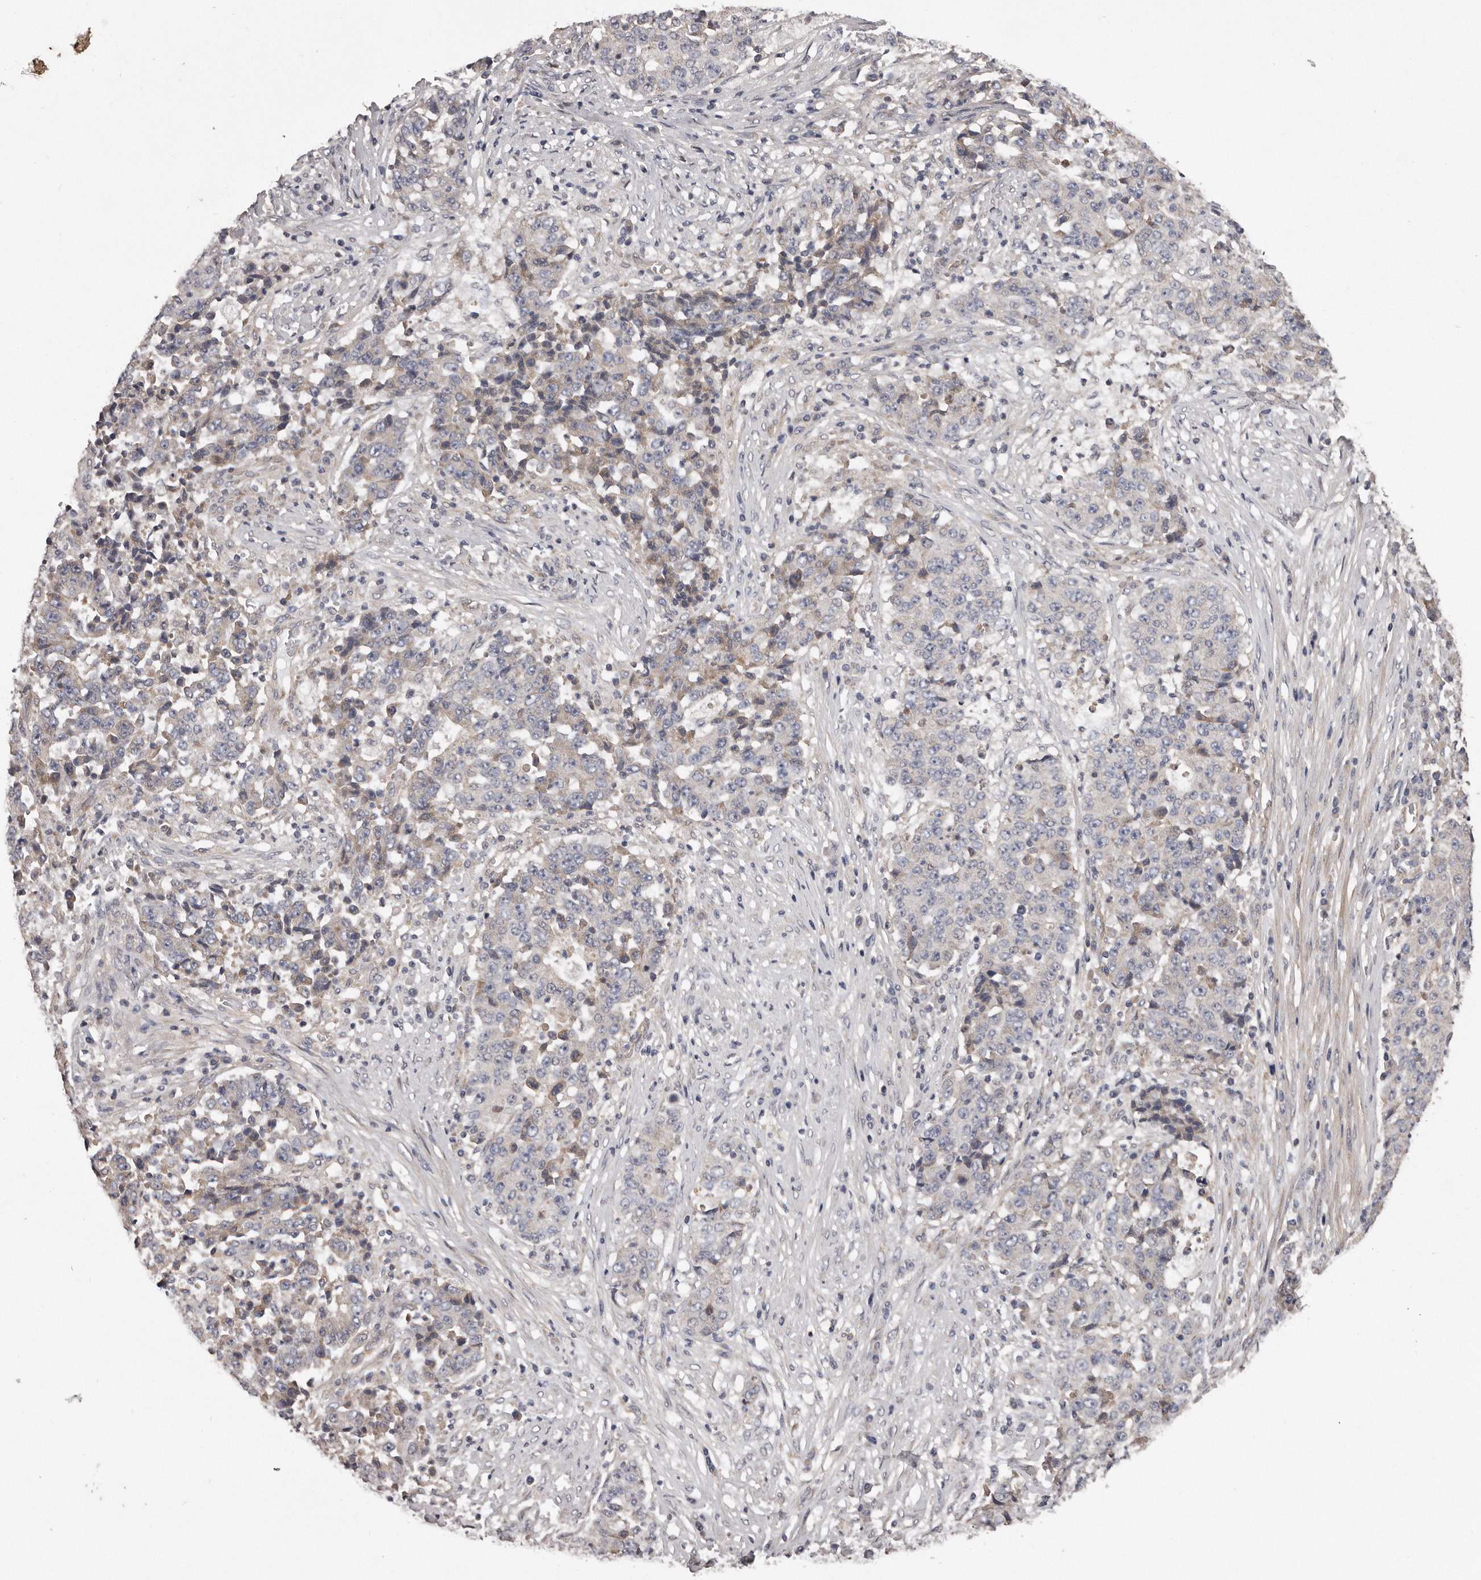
{"staining": {"intensity": "negative", "quantity": "none", "location": "none"}, "tissue": "stomach cancer", "cell_type": "Tumor cells", "image_type": "cancer", "snomed": [{"axis": "morphology", "description": "Adenocarcinoma, NOS"}, {"axis": "topography", "description": "Stomach"}], "caption": "Immunohistochemistry (IHC) of human adenocarcinoma (stomach) demonstrates no expression in tumor cells.", "gene": "ARMCX1", "patient": {"sex": "male", "age": 59}}